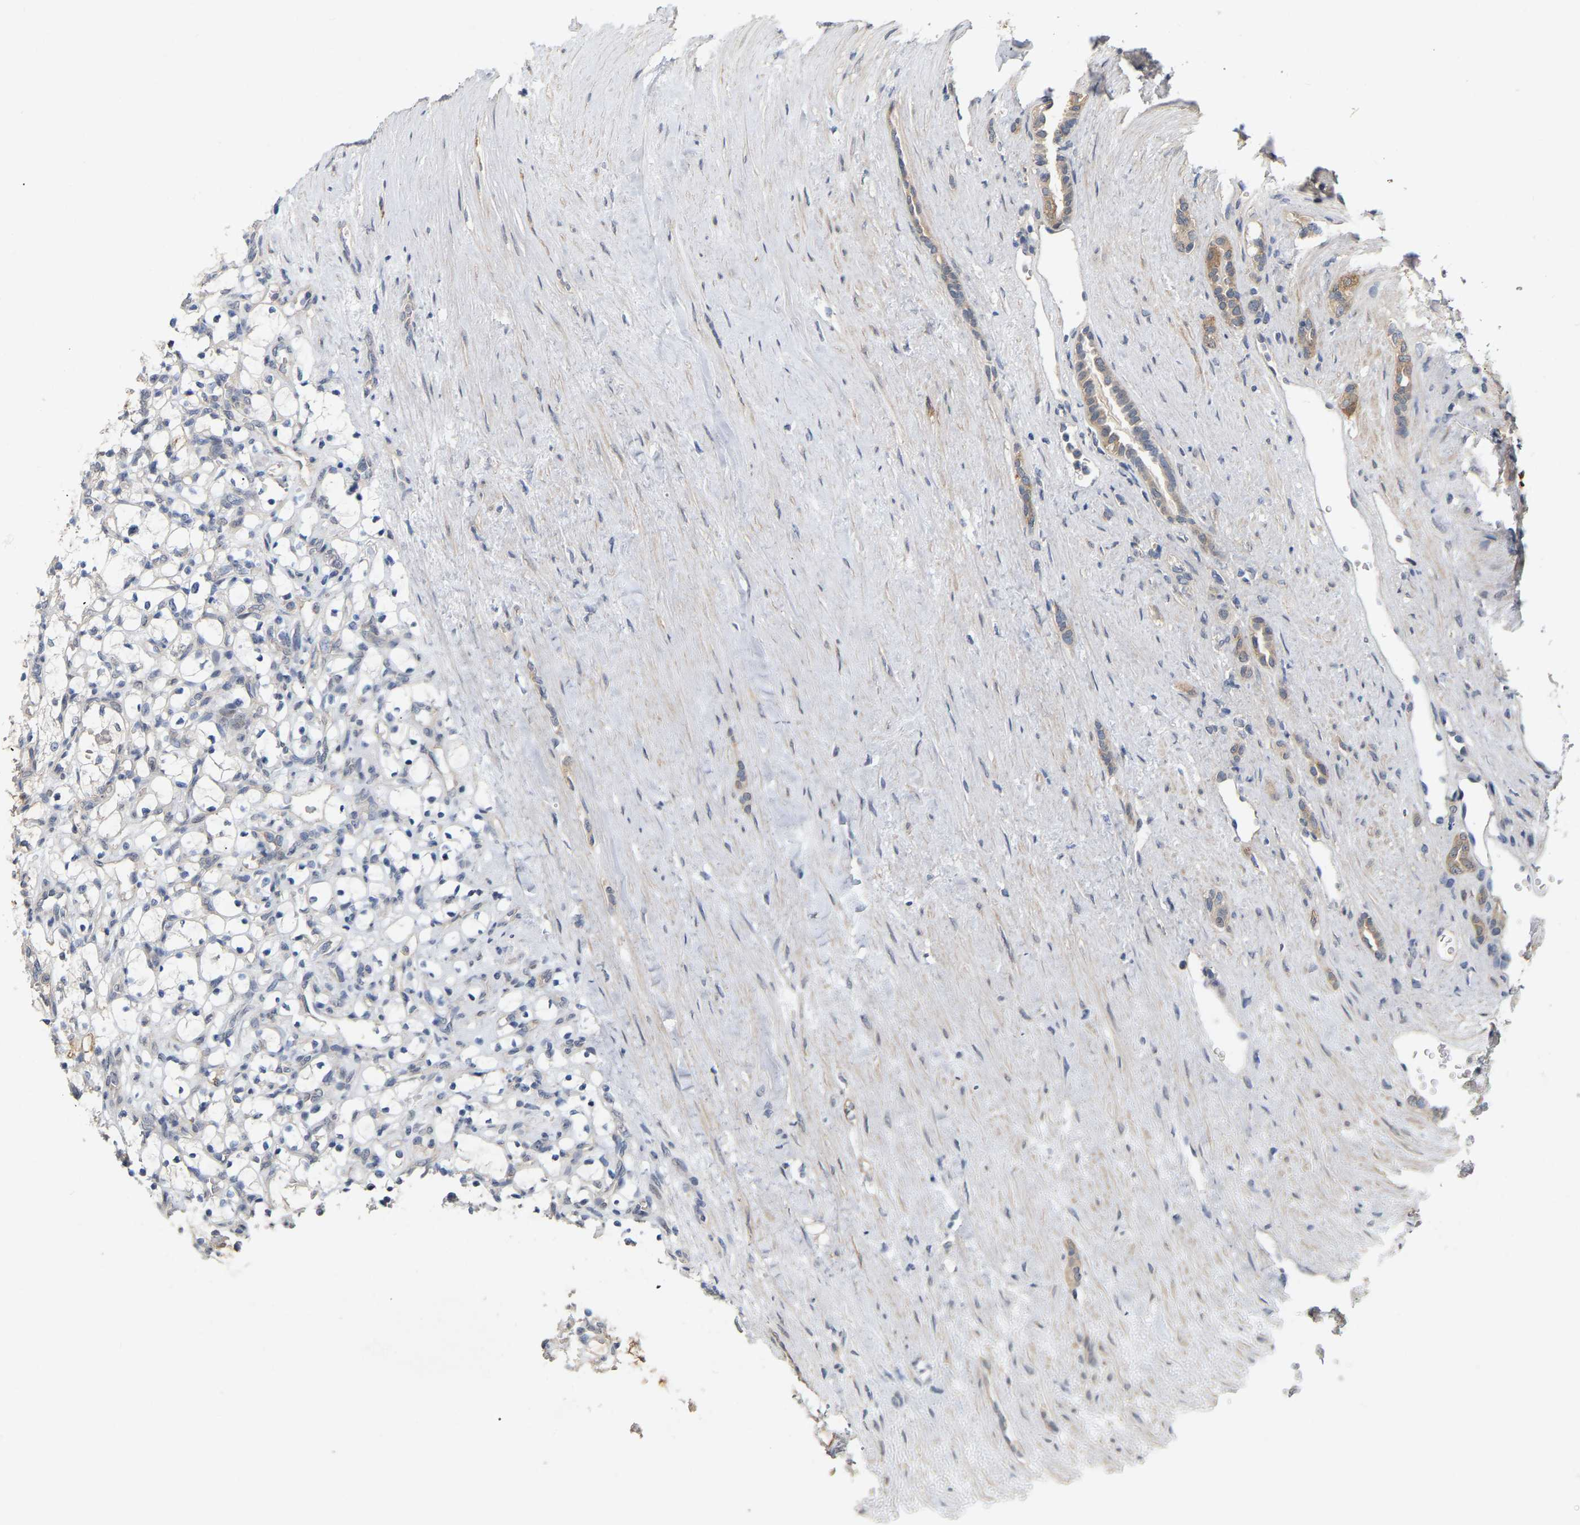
{"staining": {"intensity": "negative", "quantity": "none", "location": "none"}, "tissue": "renal cancer", "cell_type": "Tumor cells", "image_type": "cancer", "snomed": [{"axis": "morphology", "description": "Adenocarcinoma, NOS"}, {"axis": "topography", "description": "Kidney"}], "caption": "Tumor cells are negative for protein expression in human renal adenocarcinoma.", "gene": "RUVBL1", "patient": {"sex": "female", "age": 69}}